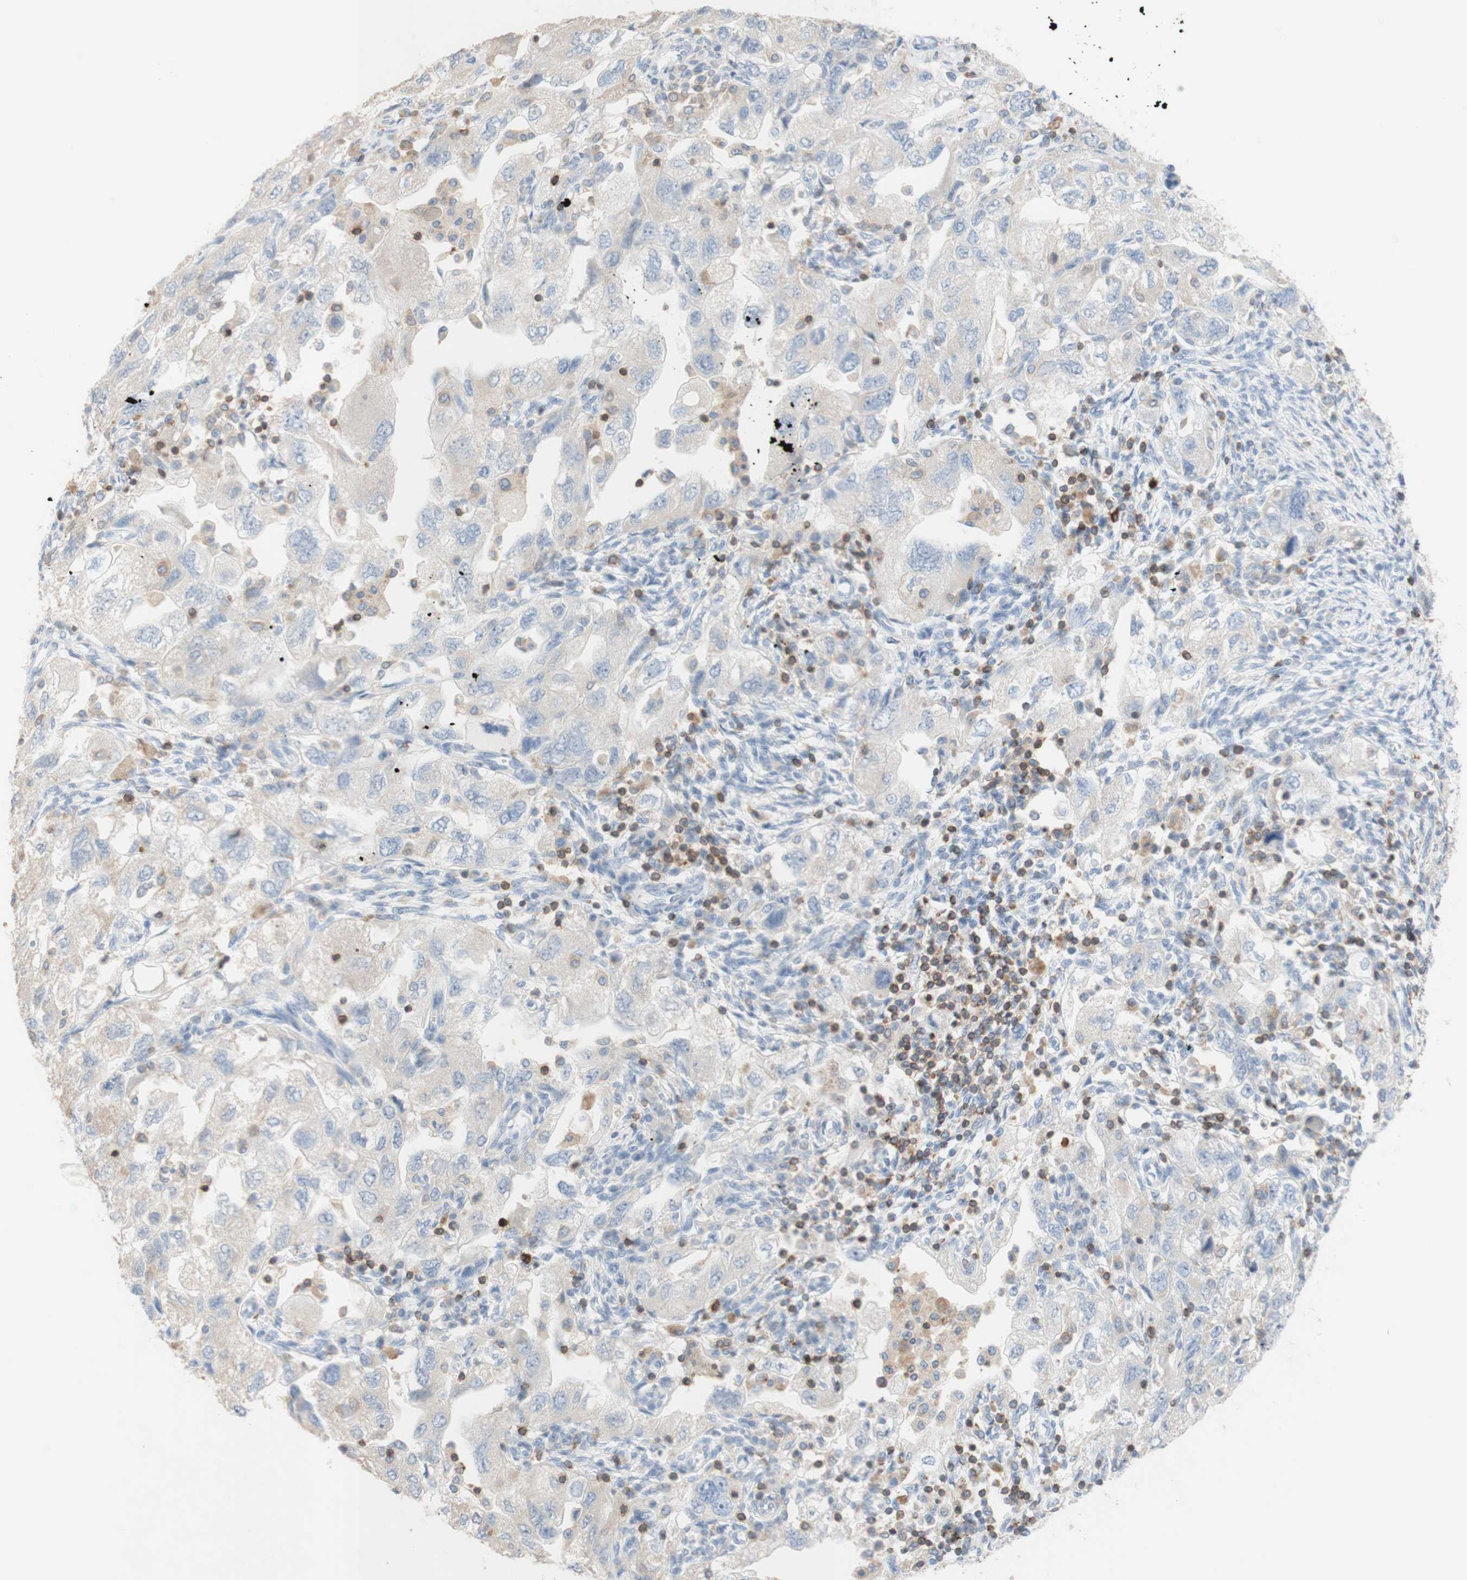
{"staining": {"intensity": "negative", "quantity": "none", "location": "none"}, "tissue": "ovarian cancer", "cell_type": "Tumor cells", "image_type": "cancer", "snomed": [{"axis": "morphology", "description": "Carcinoma, NOS"}, {"axis": "morphology", "description": "Cystadenocarcinoma, serous, NOS"}, {"axis": "topography", "description": "Ovary"}], "caption": "This is an immunohistochemistry image of human ovarian serous cystadenocarcinoma. There is no positivity in tumor cells.", "gene": "SPINK6", "patient": {"sex": "female", "age": 69}}